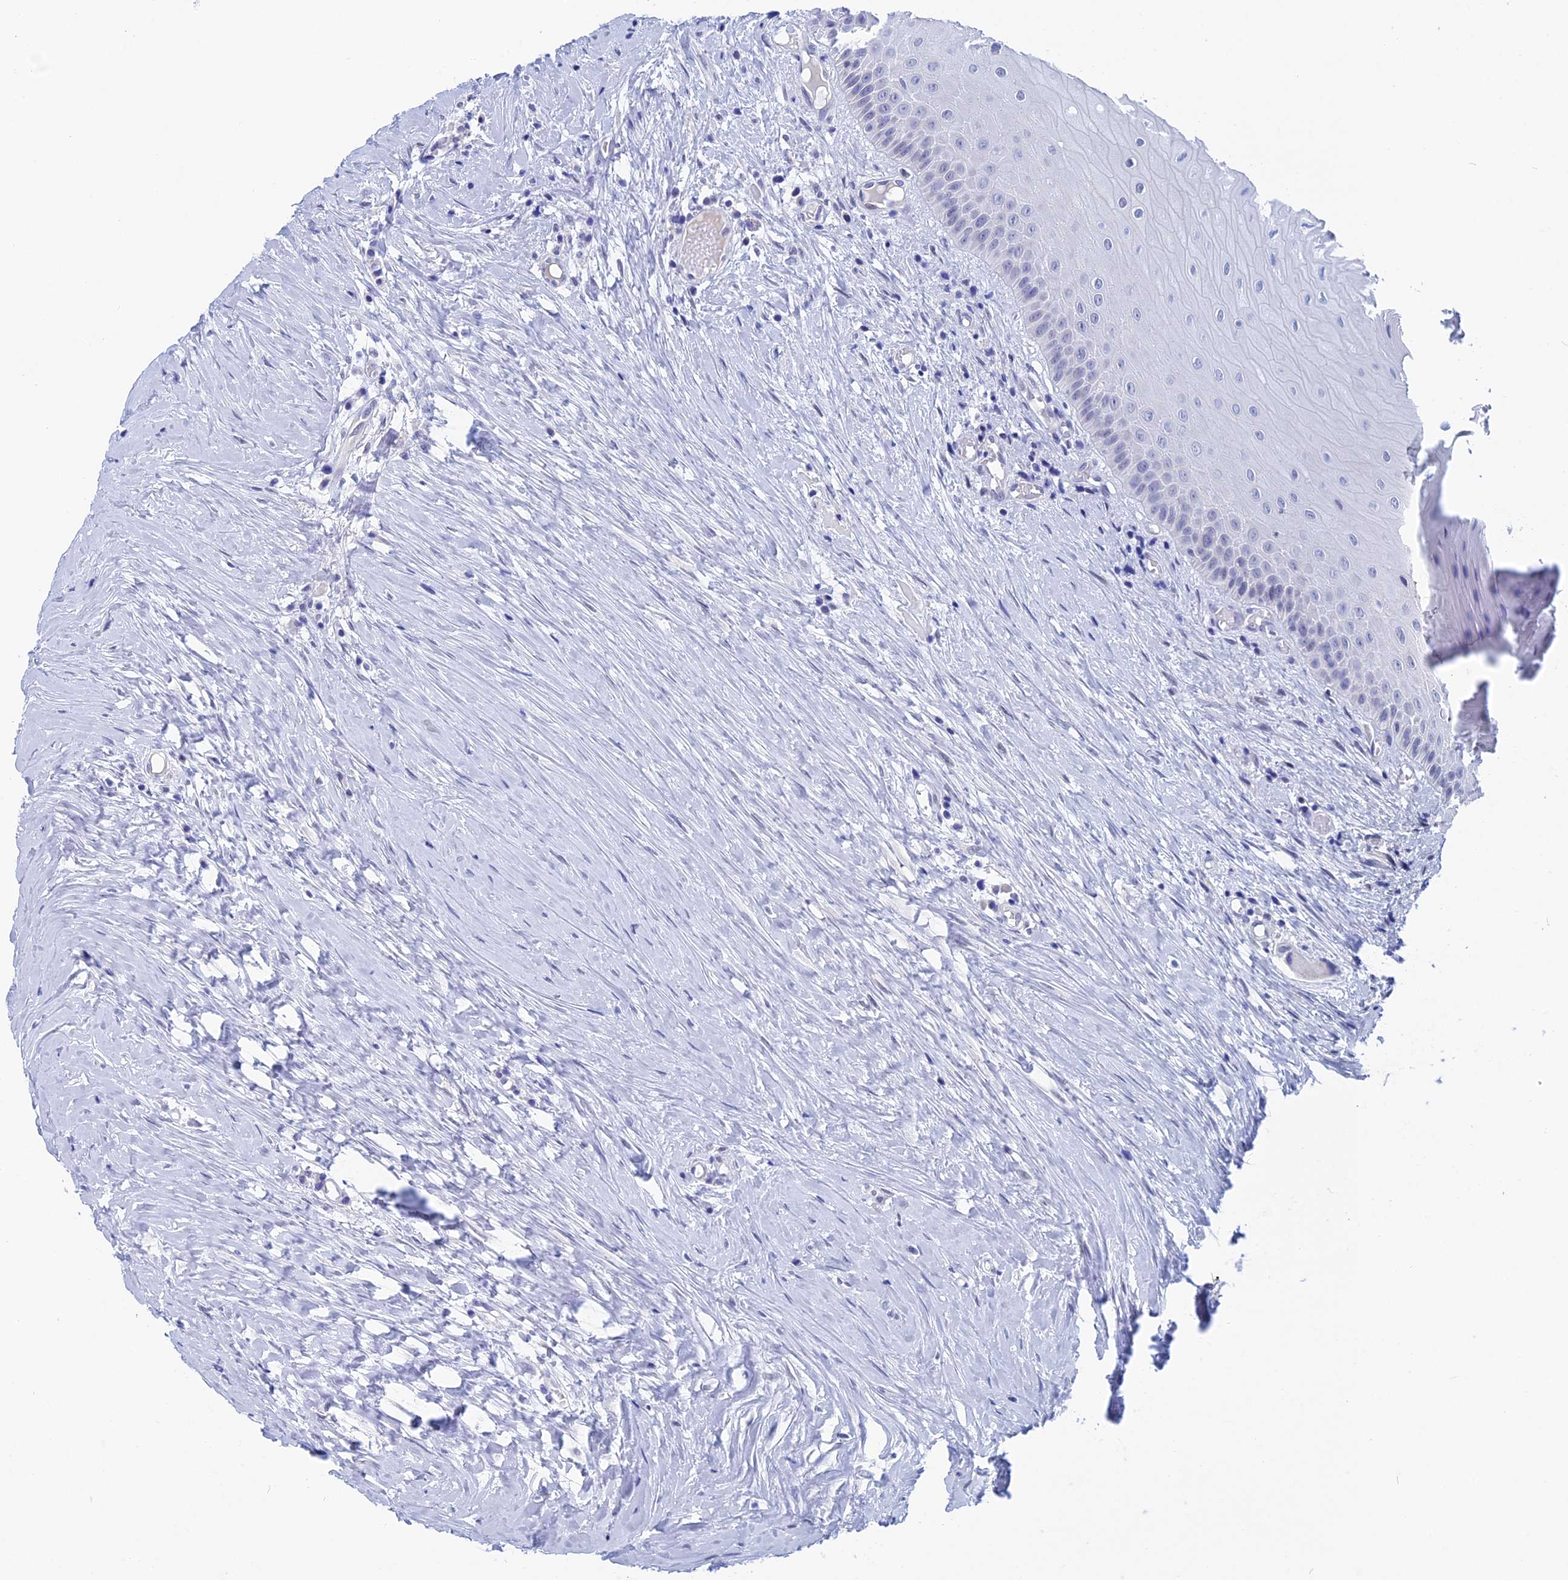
{"staining": {"intensity": "negative", "quantity": "none", "location": "none"}, "tissue": "oral mucosa", "cell_type": "Squamous epithelial cells", "image_type": "normal", "snomed": [{"axis": "morphology", "description": "Normal tissue, NOS"}, {"axis": "topography", "description": "Skeletal muscle"}, {"axis": "topography", "description": "Oral tissue"}, {"axis": "topography", "description": "Peripheral nerve tissue"}], "caption": "Image shows no significant protein staining in squamous epithelial cells of unremarkable oral mucosa. Nuclei are stained in blue.", "gene": "WDR83", "patient": {"sex": "female", "age": 84}}